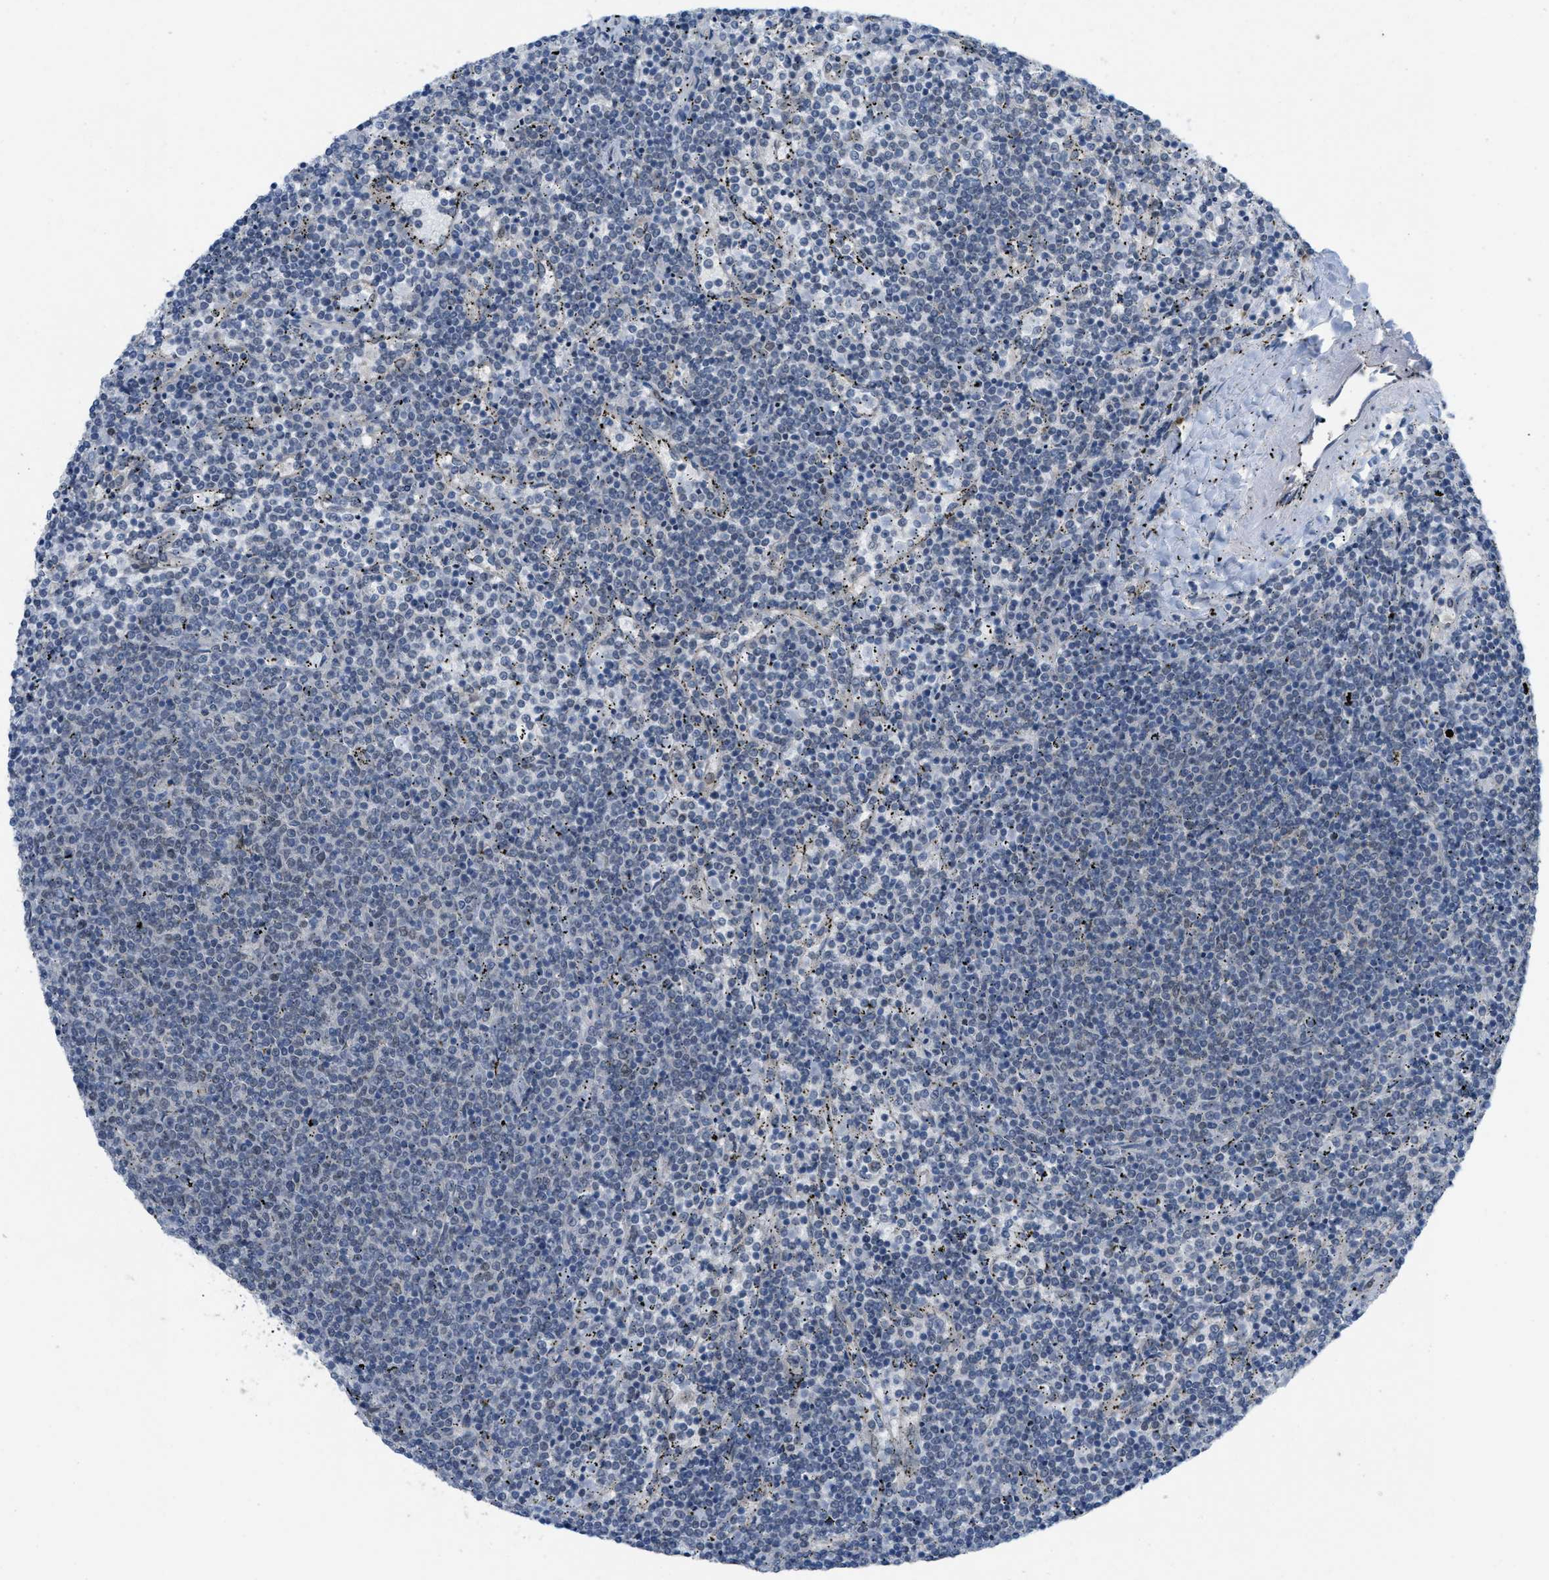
{"staining": {"intensity": "negative", "quantity": "none", "location": "none"}, "tissue": "lymphoma", "cell_type": "Tumor cells", "image_type": "cancer", "snomed": [{"axis": "morphology", "description": "Malignant lymphoma, non-Hodgkin's type, Low grade"}, {"axis": "topography", "description": "Spleen"}], "caption": "Malignant lymphoma, non-Hodgkin's type (low-grade) was stained to show a protein in brown. There is no significant expression in tumor cells. (Brightfield microscopy of DAB (3,3'-diaminobenzidine) IHC at high magnification).", "gene": "IFNLR1", "patient": {"sex": "female", "age": 50}}